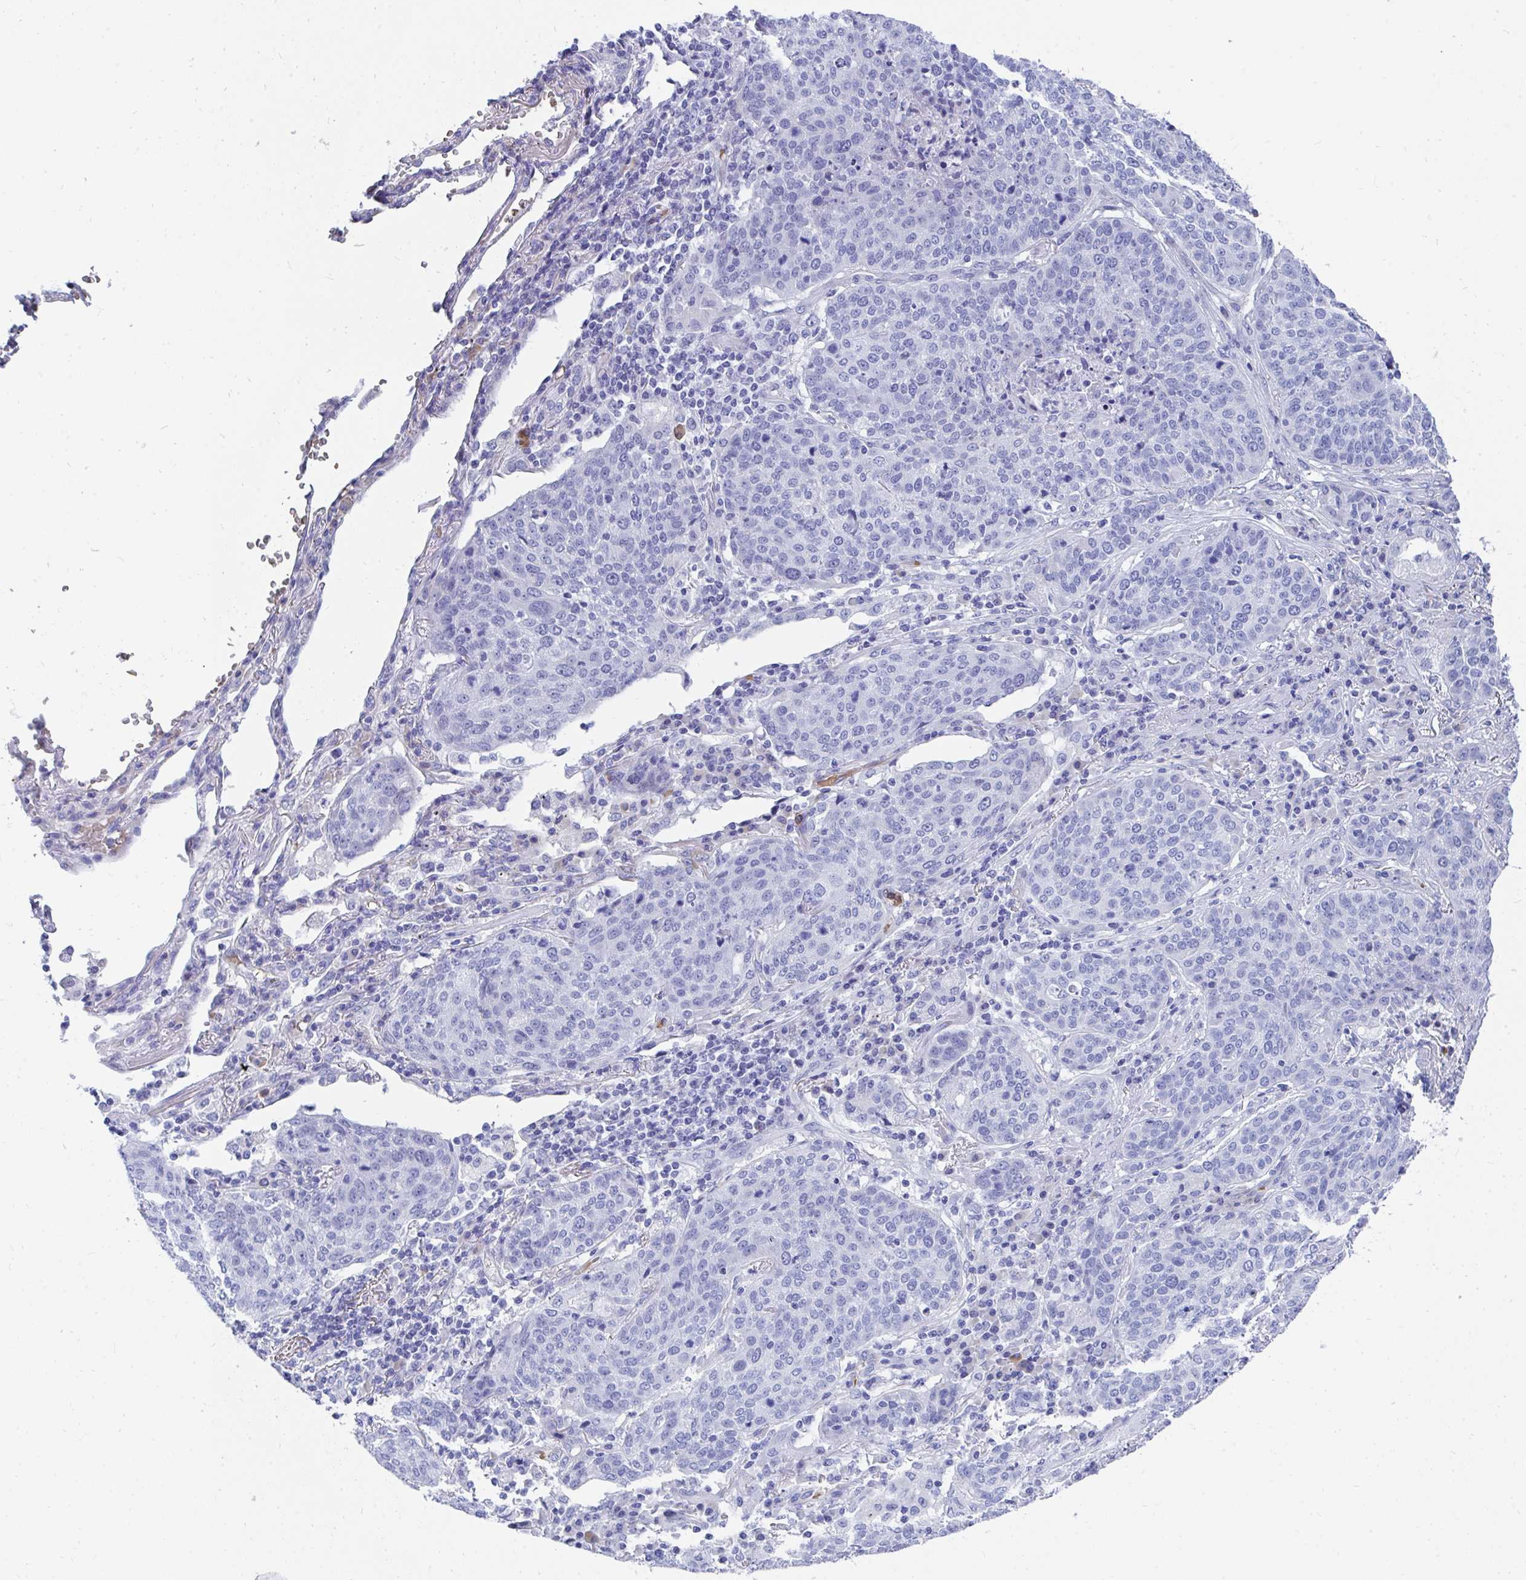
{"staining": {"intensity": "negative", "quantity": "none", "location": "none"}, "tissue": "lung cancer", "cell_type": "Tumor cells", "image_type": "cancer", "snomed": [{"axis": "morphology", "description": "Squamous cell carcinoma, NOS"}, {"axis": "topography", "description": "Lung"}], "caption": "The photomicrograph demonstrates no staining of tumor cells in lung cancer (squamous cell carcinoma).", "gene": "MROH2B", "patient": {"sex": "male", "age": 63}}